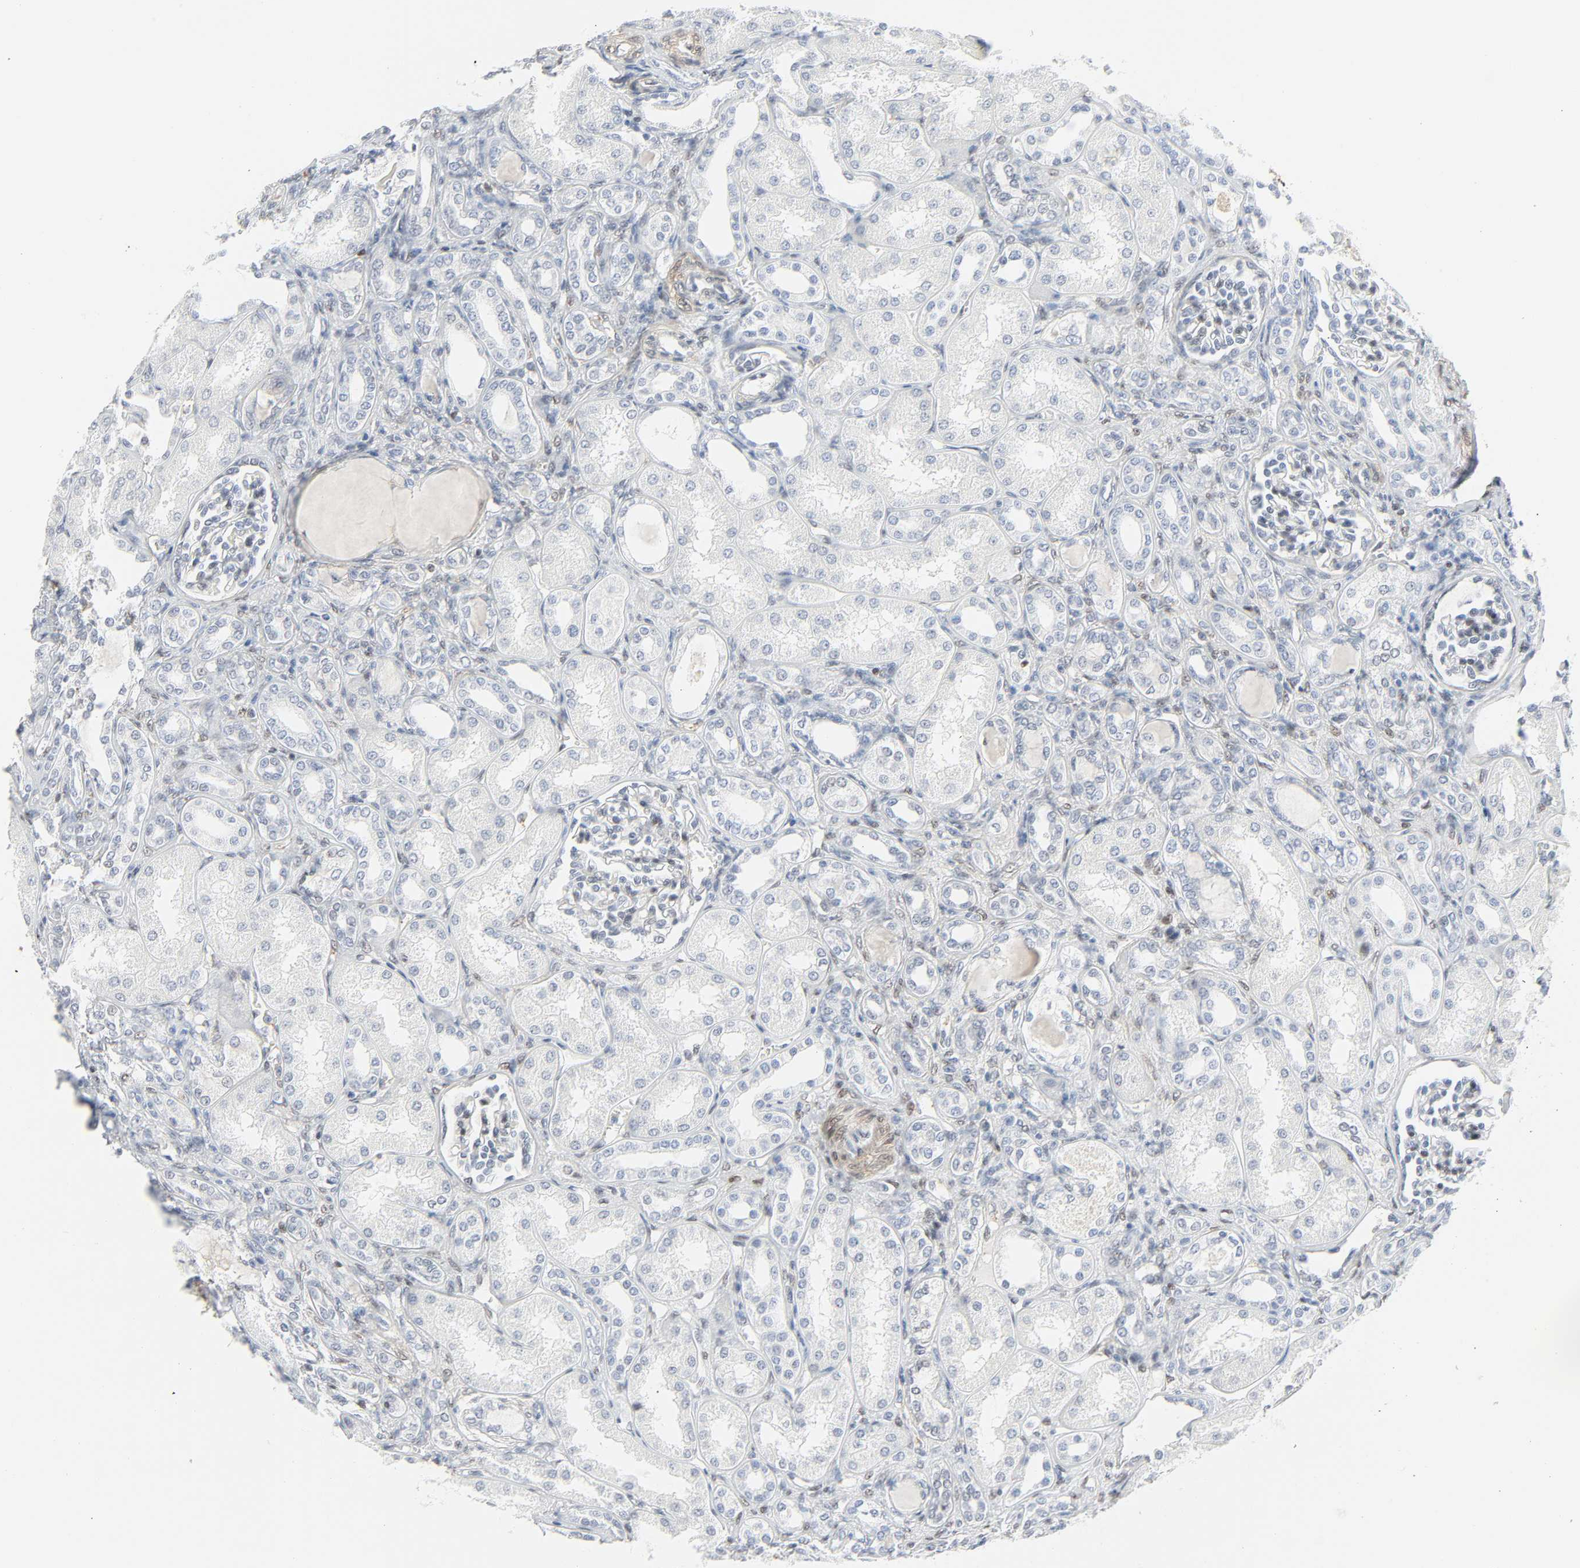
{"staining": {"intensity": "weak", "quantity": "25%-75%", "location": "nuclear"}, "tissue": "kidney", "cell_type": "Cells in glomeruli", "image_type": "normal", "snomed": [{"axis": "morphology", "description": "Normal tissue, NOS"}, {"axis": "topography", "description": "Kidney"}], "caption": "Benign kidney demonstrates weak nuclear expression in about 25%-75% of cells in glomeruli, visualized by immunohistochemistry. (Stains: DAB (3,3'-diaminobenzidine) in brown, nuclei in blue, Microscopy: brightfield microscopy at high magnification).", "gene": "ZBTB16", "patient": {"sex": "male", "age": 7}}